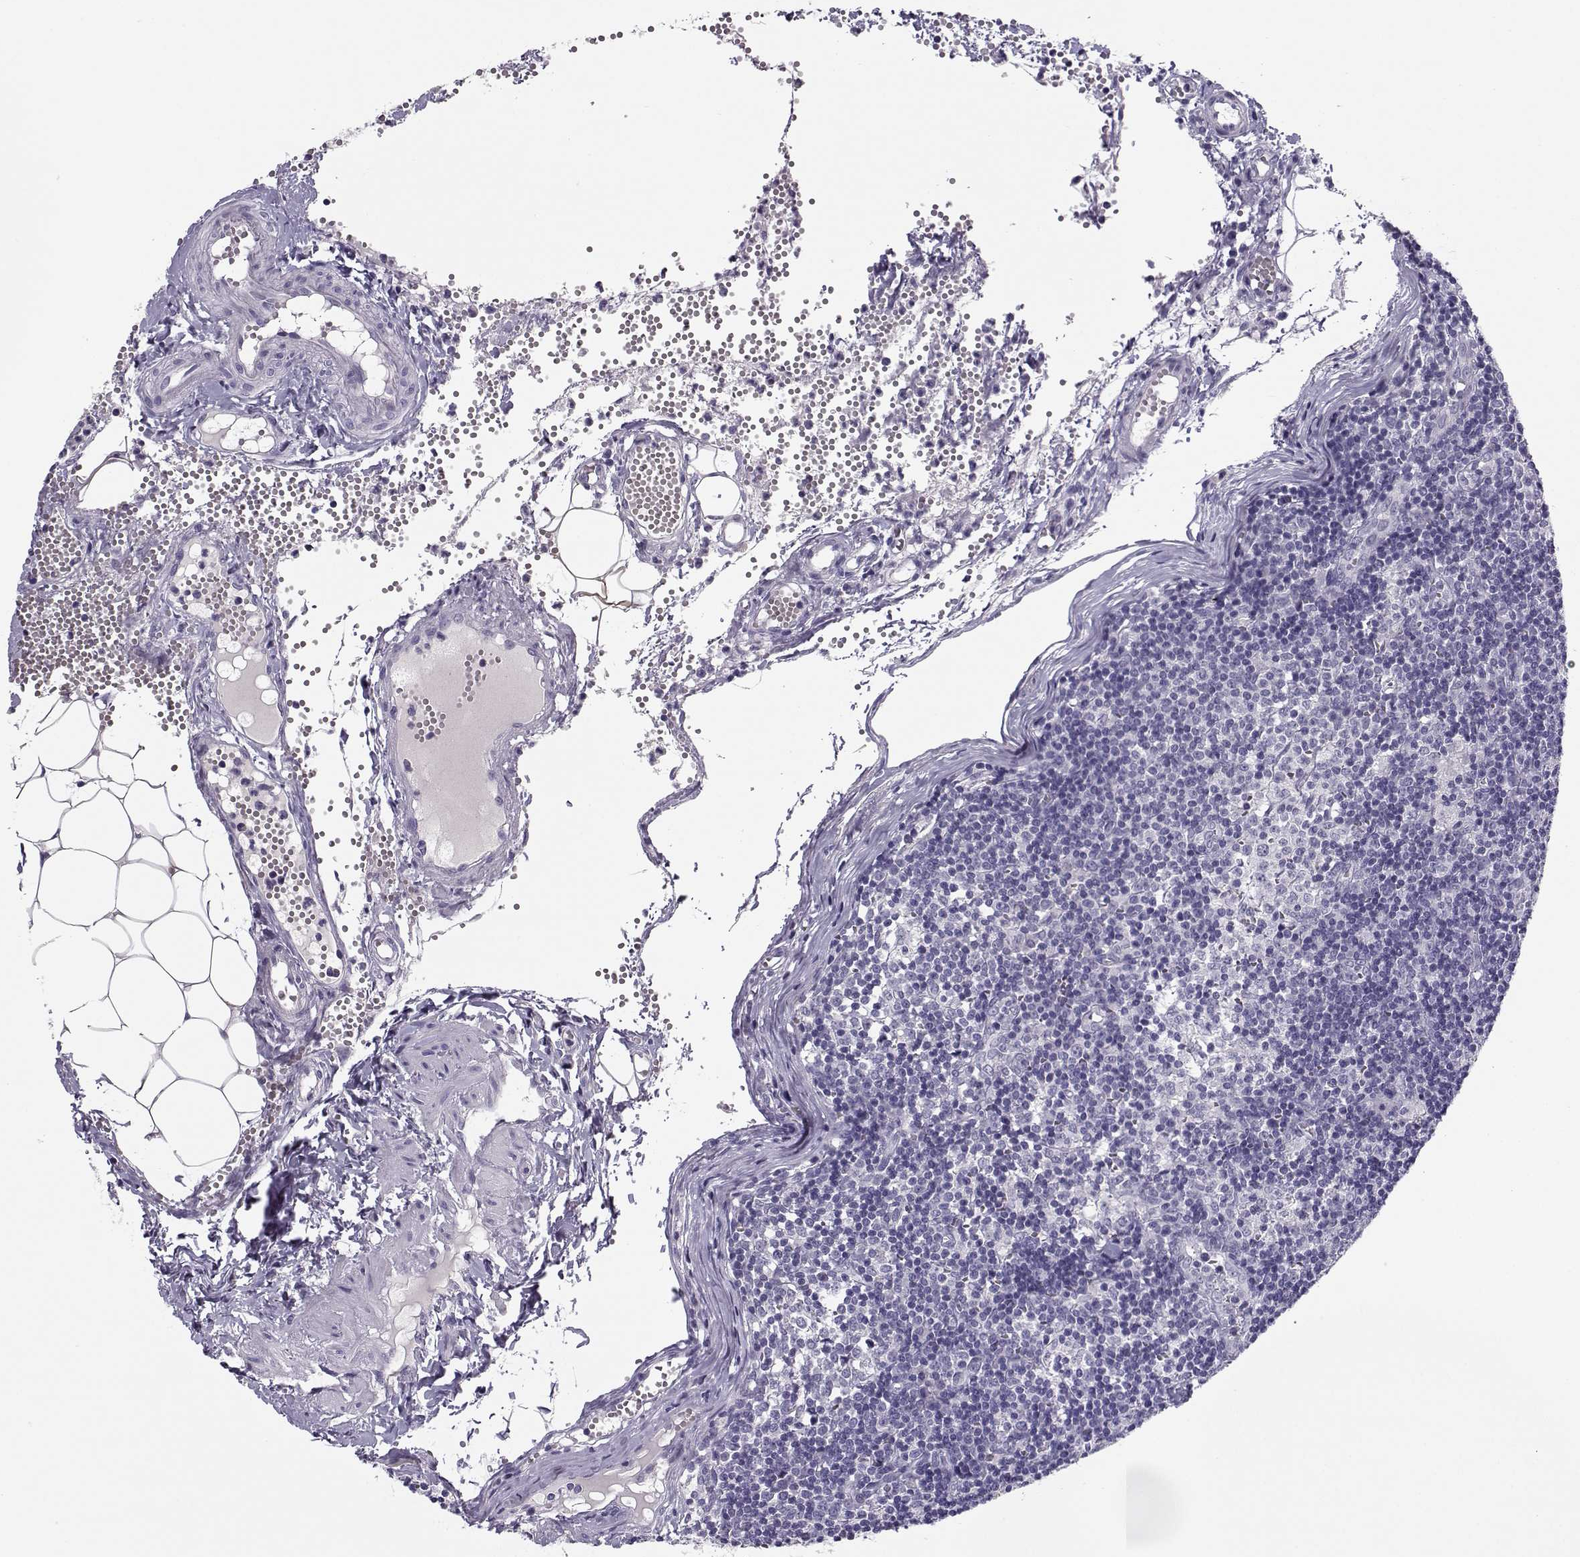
{"staining": {"intensity": "negative", "quantity": "none", "location": "none"}, "tissue": "lymph node", "cell_type": "Germinal center cells", "image_type": "normal", "snomed": [{"axis": "morphology", "description": "Normal tissue, NOS"}, {"axis": "topography", "description": "Lymph node"}], "caption": "Germinal center cells show no significant protein staining in normal lymph node. (DAB immunohistochemistry visualized using brightfield microscopy, high magnification).", "gene": "CFAP77", "patient": {"sex": "female", "age": 52}}